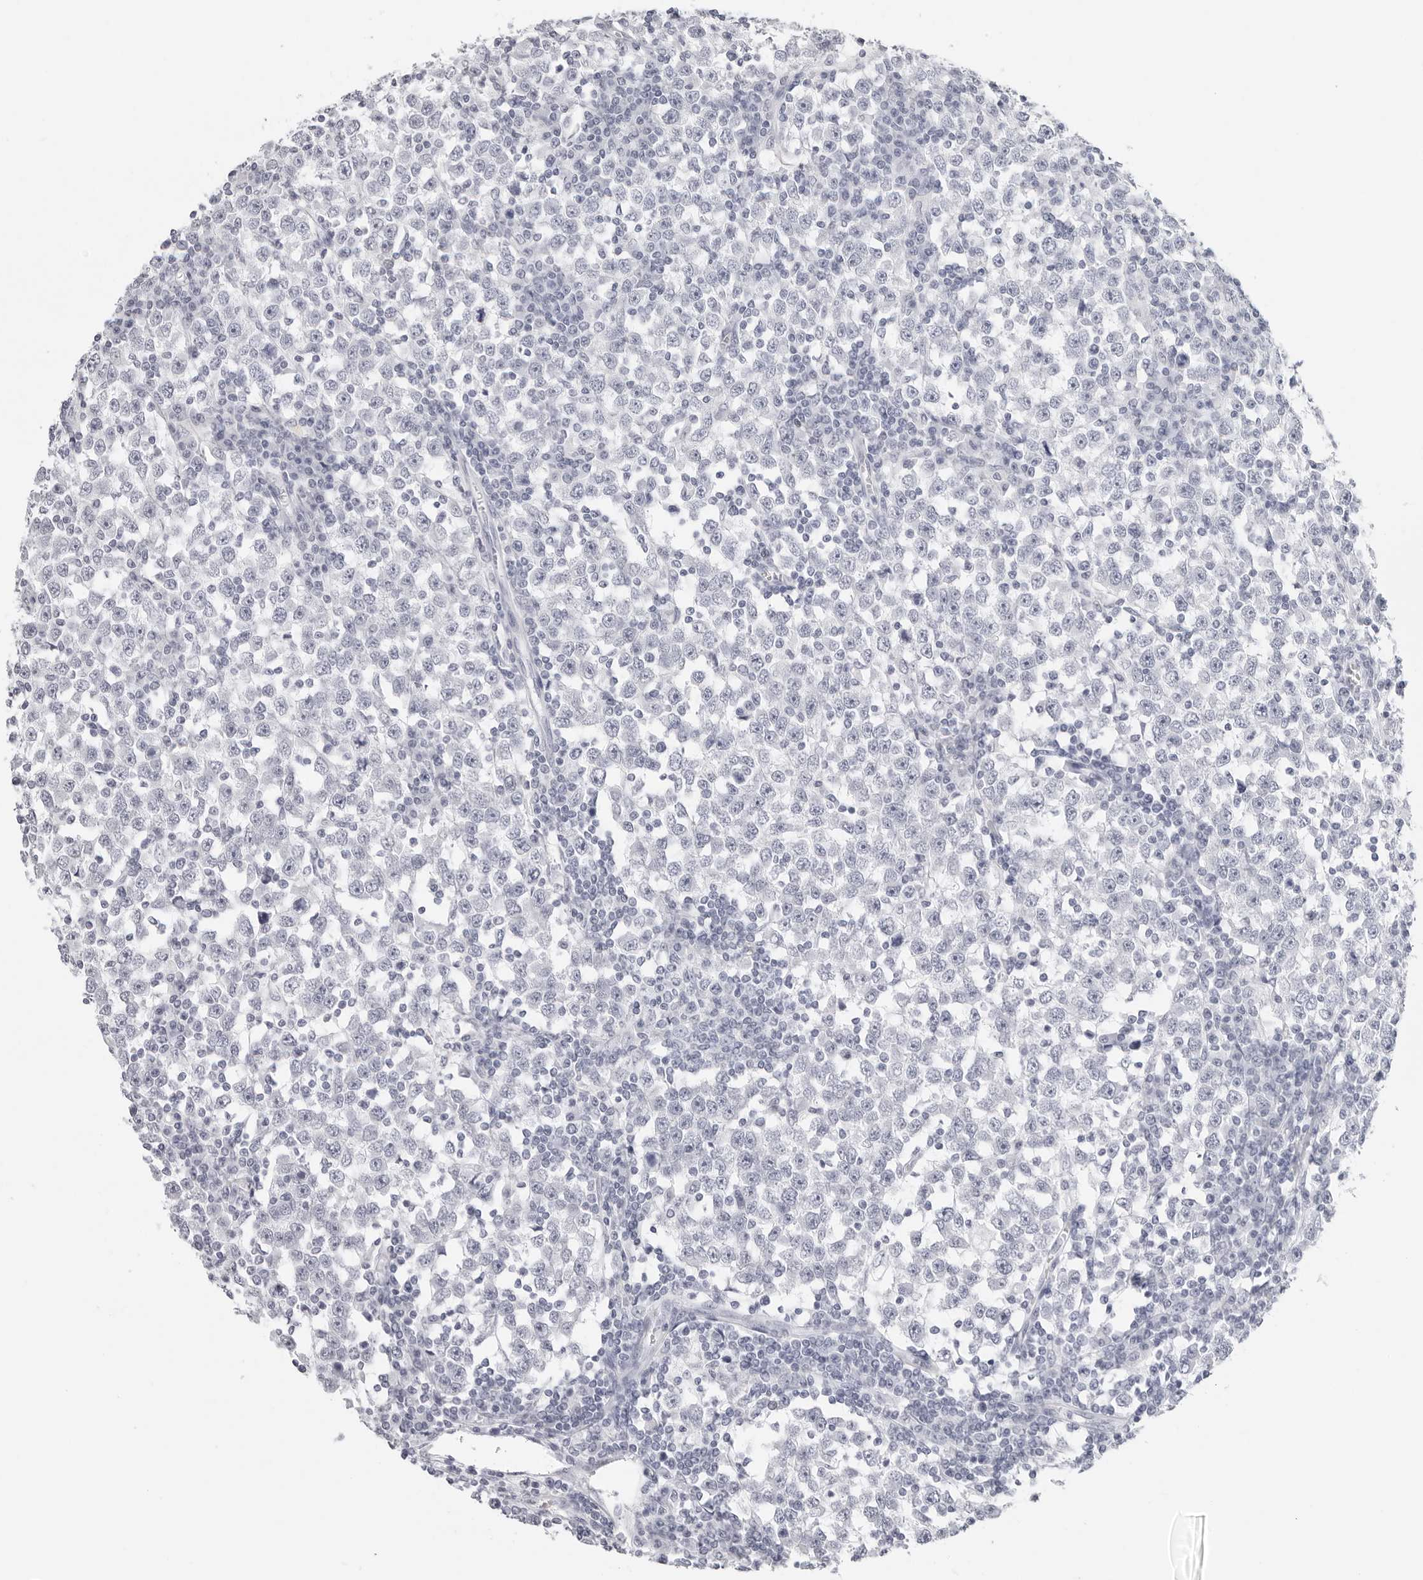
{"staining": {"intensity": "negative", "quantity": "none", "location": "none"}, "tissue": "testis cancer", "cell_type": "Tumor cells", "image_type": "cancer", "snomed": [{"axis": "morphology", "description": "Seminoma, NOS"}, {"axis": "topography", "description": "Testis"}], "caption": "DAB (3,3'-diaminobenzidine) immunohistochemical staining of testis seminoma displays no significant staining in tumor cells.", "gene": "AGMAT", "patient": {"sex": "male", "age": 65}}